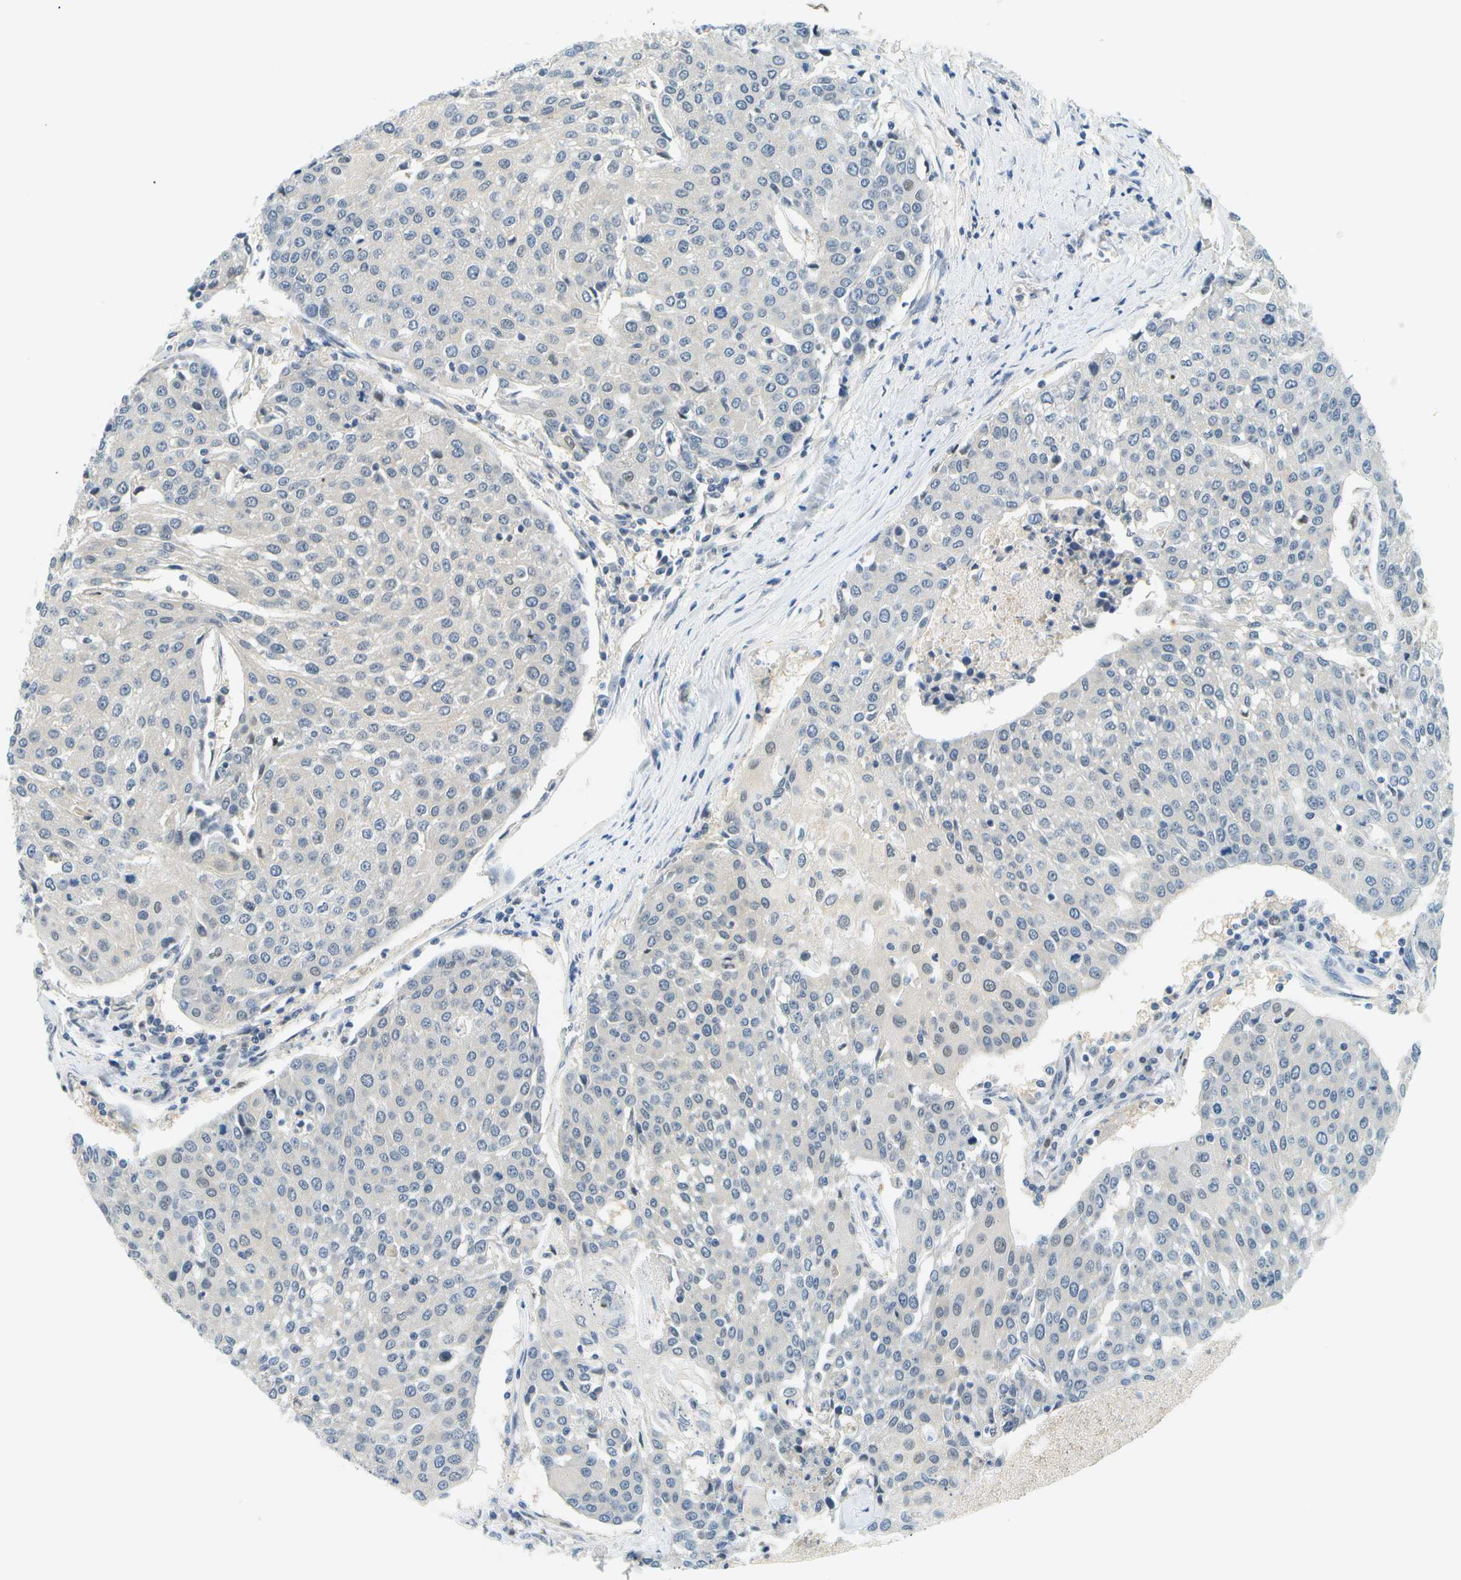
{"staining": {"intensity": "negative", "quantity": "none", "location": "none"}, "tissue": "urothelial cancer", "cell_type": "Tumor cells", "image_type": "cancer", "snomed": [{"axis": "morphology", "description": "Urothelial carcinoma, High grade"}, {"axis": "topography", "description": "Urinary bladder"}], "caption": "Photomicrograph shows no protein positivity in tumor cells of urothelial cancer tissue. (Immunohistochemistry, brightfield microscopy, high magnification).", "gene": "RASGRP2", "patient": {"sex": "female", "age": 85}}